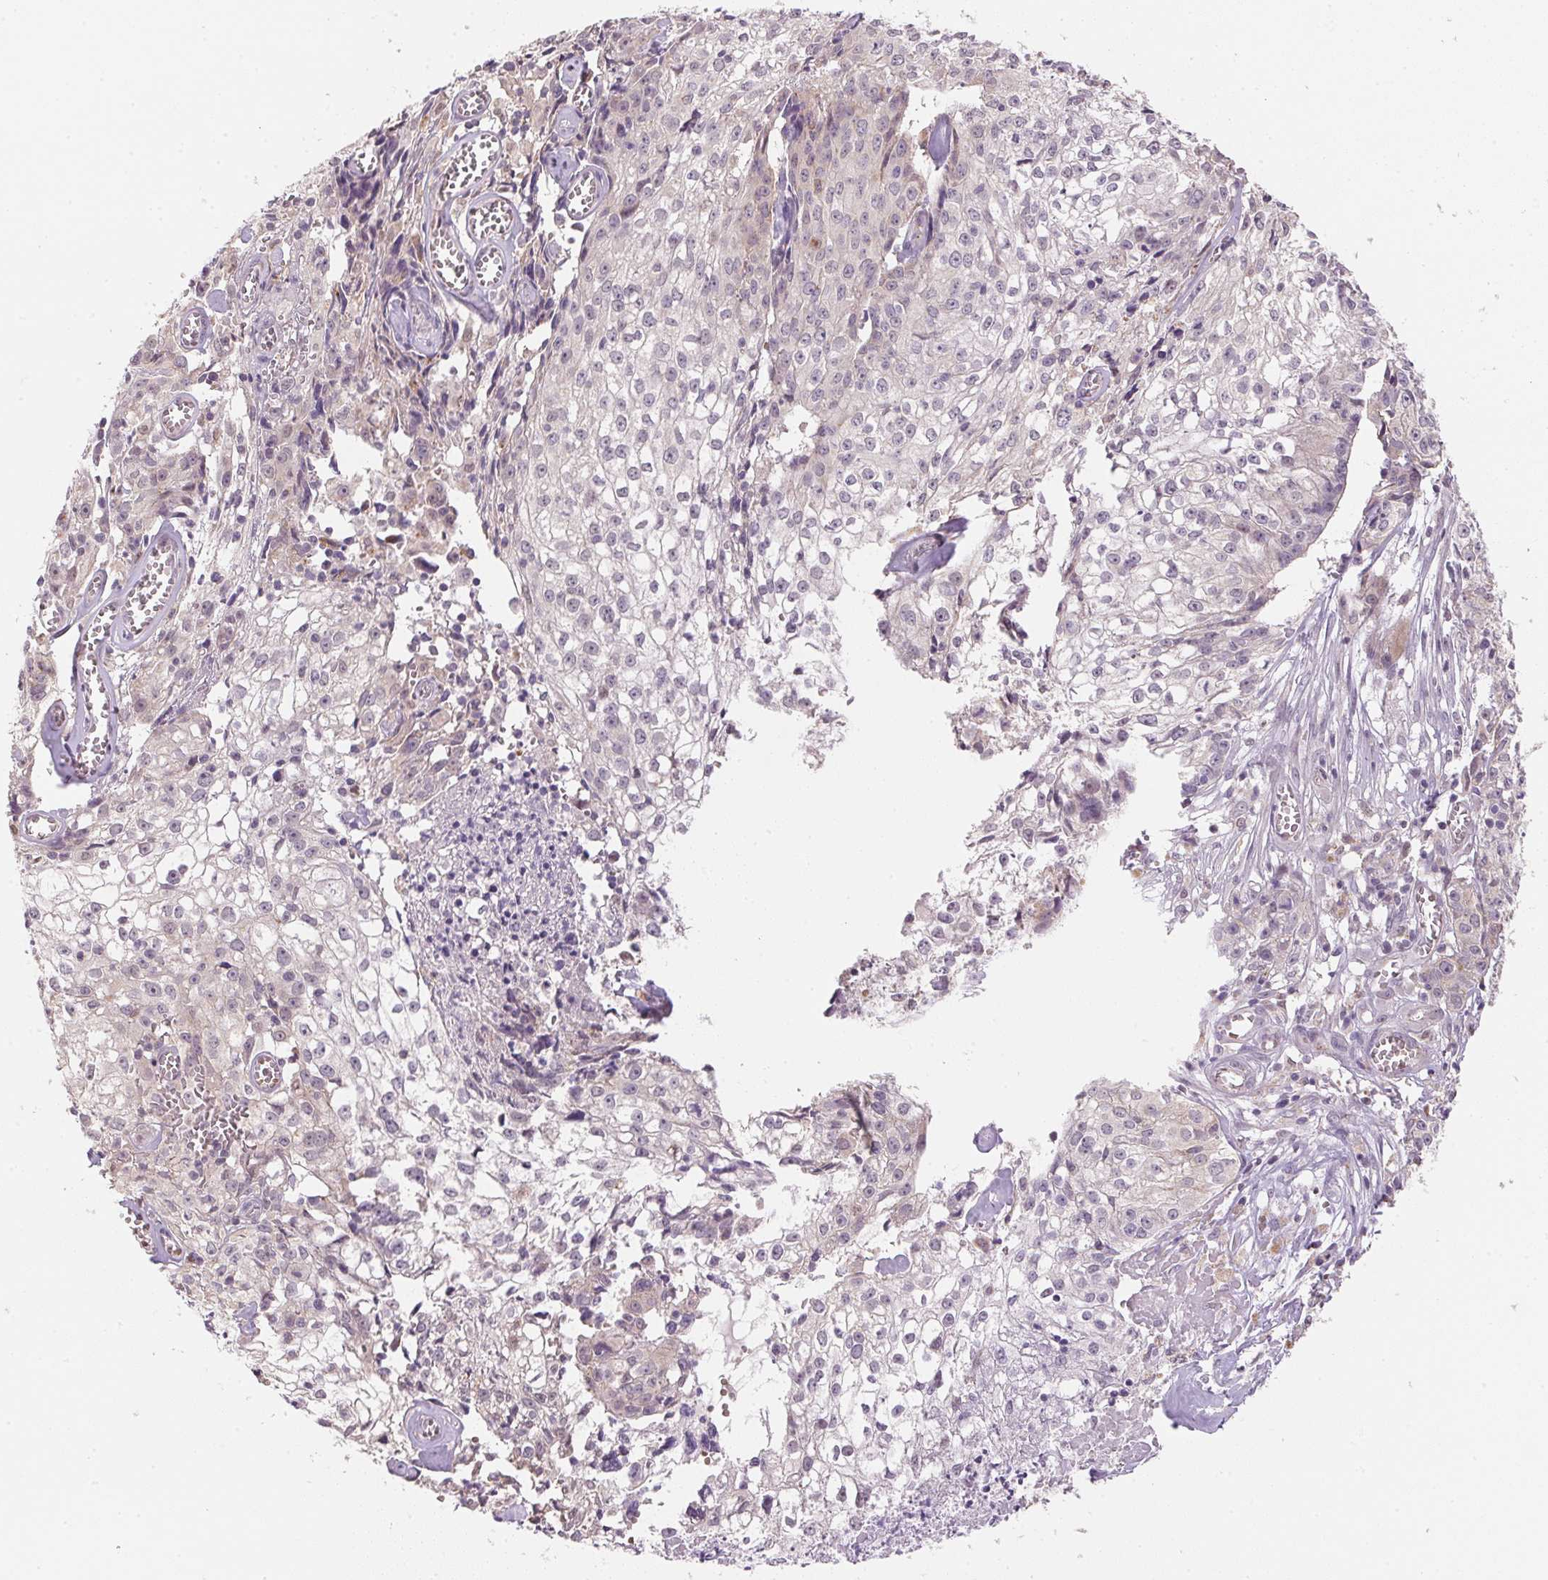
{"staining": {"intensity": "negative", "quantity": "none", "location": "none"}, "tissue": "cervical cancer", "cell_type": "Tumor cells", "image_type": "cancer", "snomed": [{"axis": "morphology", "description": "Squamous cell carcinoma, NOS"}, {"axis": "topography", "description": "Cervix"}], "caption": "Cervical cancer (squamous cell carcinoma) stained for a protein using immunohistochemistry (IHC) exhibits no staining tumor cells.", "gene": "METTL13", "patient": {"sex": "female", "age": 85}}